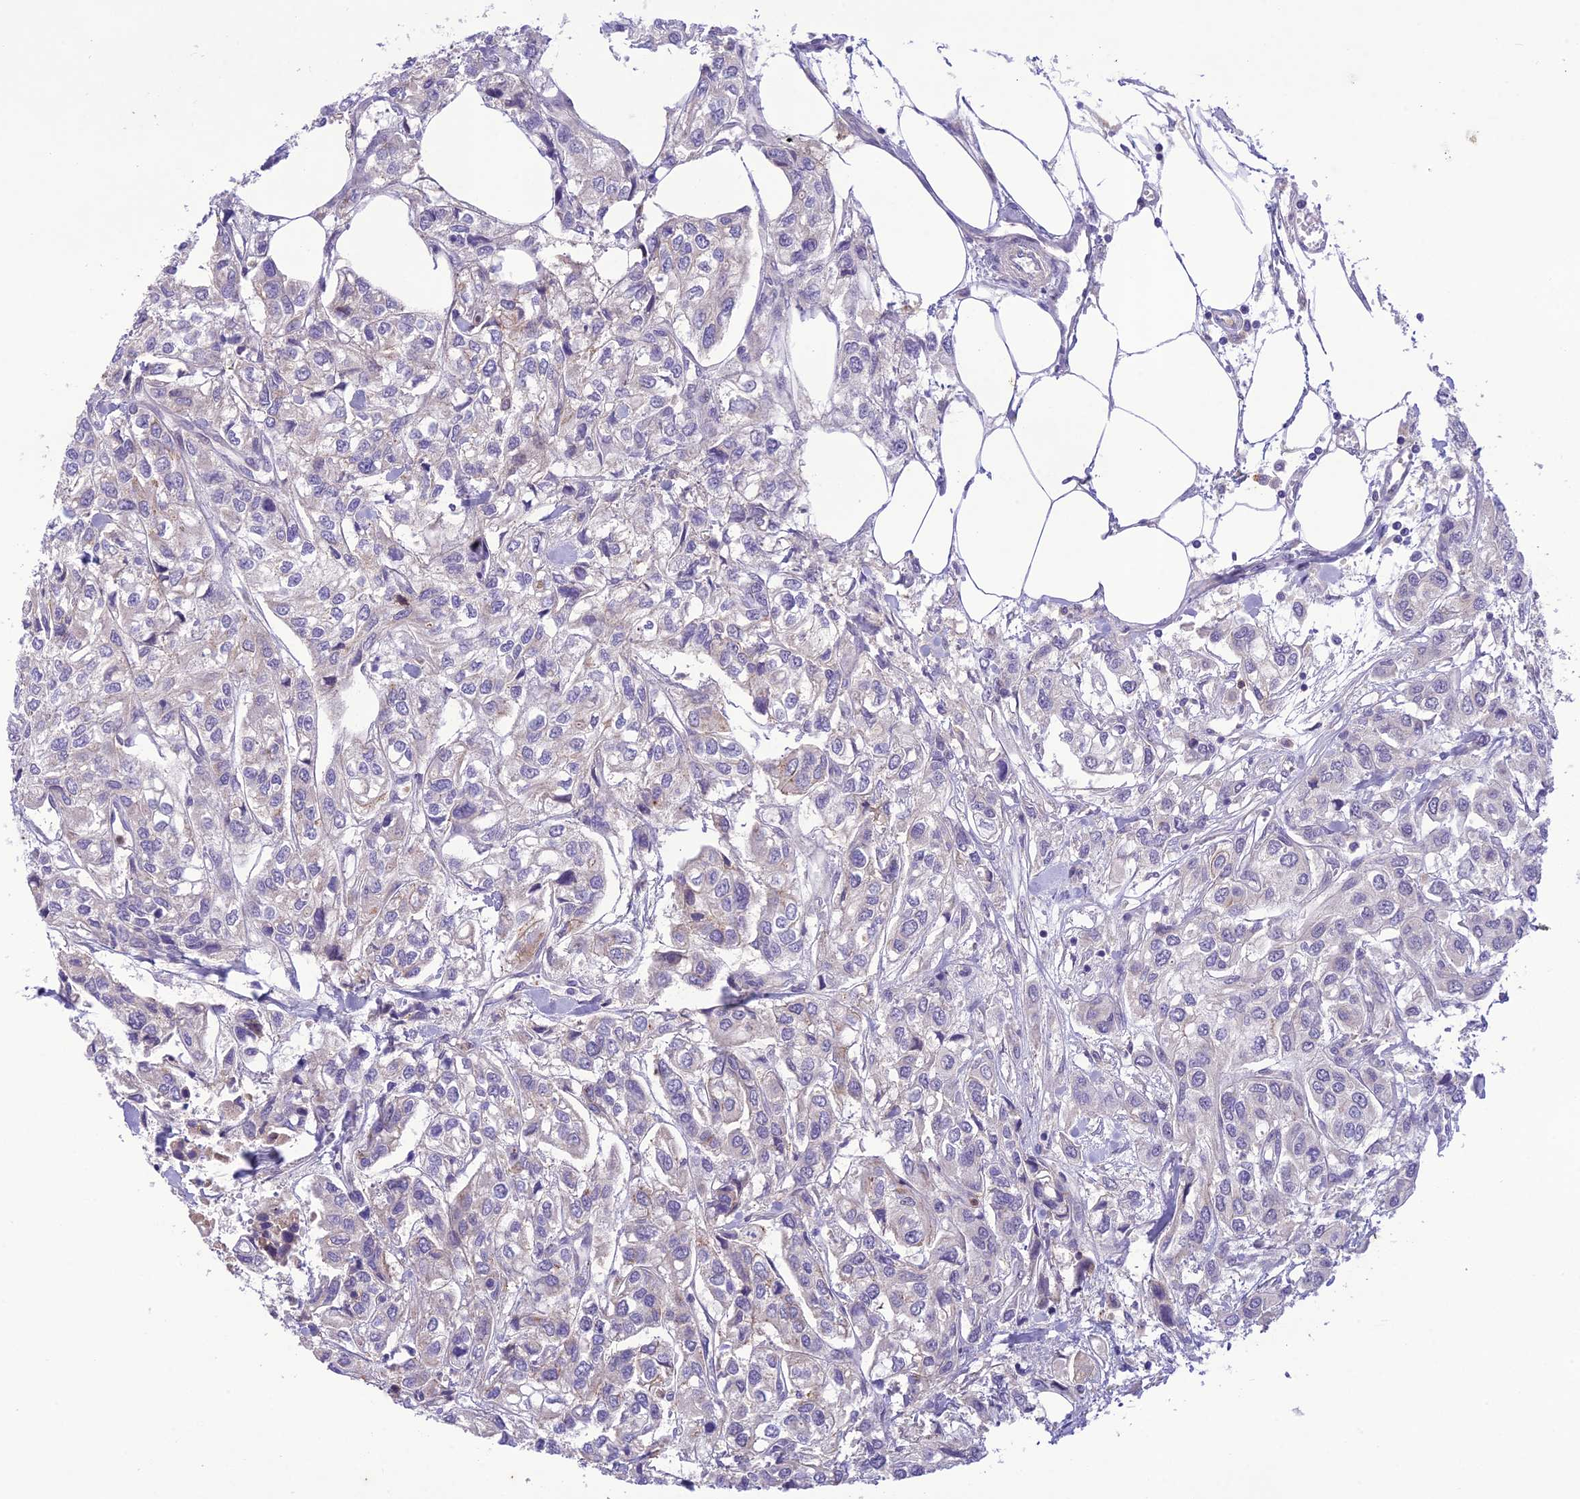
{"staining": {"intensity": "negative", "quantity": "none", "location": "none"}, "tissue": "urothelial cancer", "cell_type": "Tumor cells", "image_type": "cancer", "snomed": [{"axis": "morphology", "description": "Urothelial carcinoma, High grade"}, {"axis": "topography", "description": "Urinary bladder"}], "caption": "Human urothelial cancer stained for a protein using immunohistochemistry displays no expression in tumor cells.", "gene": "ITGAE", "patient": {"sex": "male", "age": 67}}